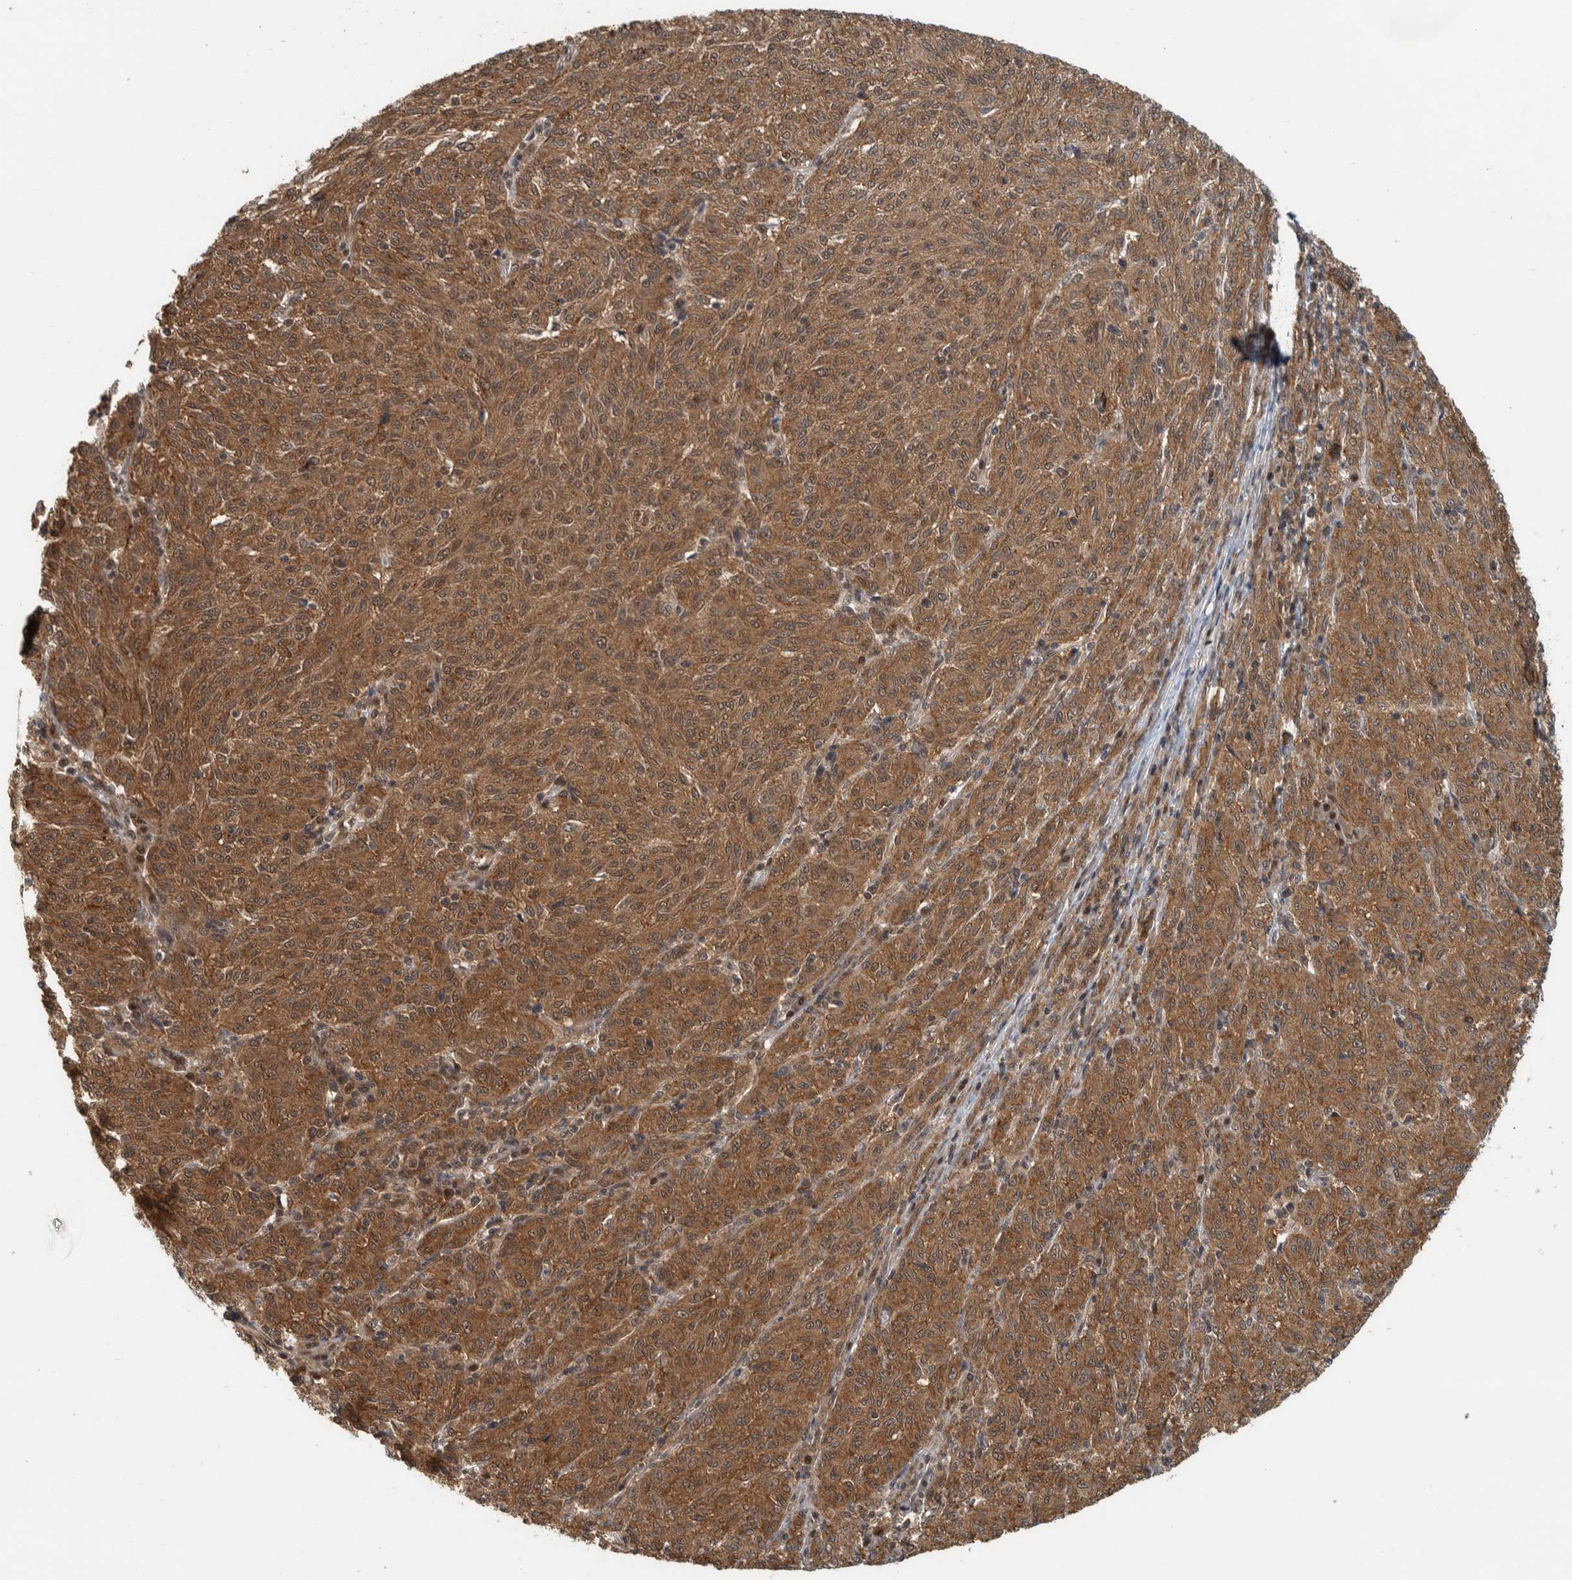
{"staining": {"intensity": "moderate", "quantity": ">75%", "location": "cytoplasmic/membranous"}, "tissue": "melanoma", "cell_type": "Tumor cells", "image_type": "cancer", "snomed": [{"axis": "morphology", "description": "Malignant melanoma, NOS"}, {"axis": "topography", "description": "Skin"}], "caption": "Malignant melanoma stained with IHC reveals moderate cytoplasmic/membranous staining in about >75% of tumor cells.", "gene": "COPS3", "patient": {"sex": "female", "age": 72}}